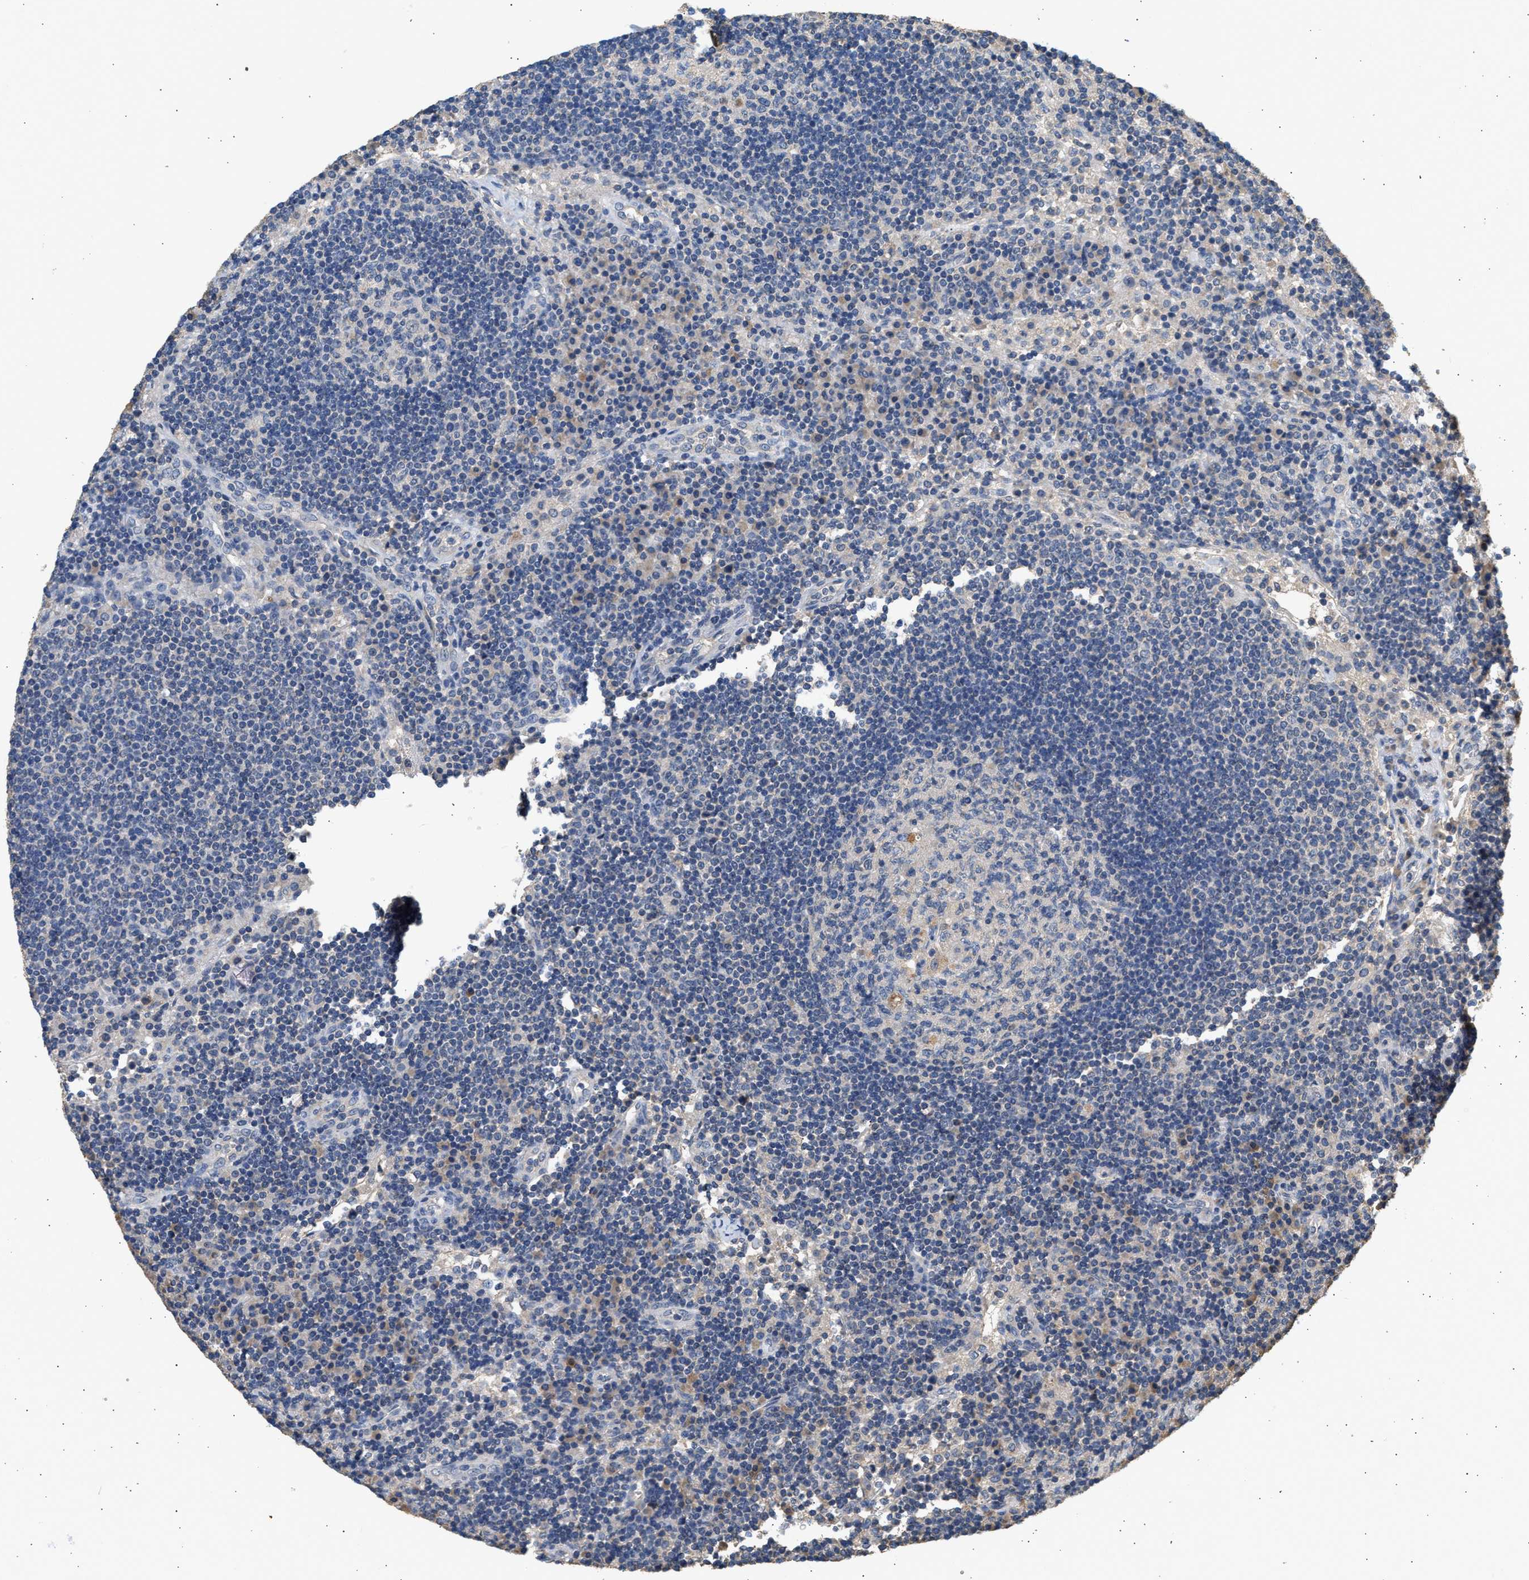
{"staining": {"intensity": "negative", "quantity": "none", "location": "none"}, "tissue": "lymph node", "cell_type": "Germinal center cells", "image_type": "normal", "snomed": [{"axis": "morphology", "description": "Normal tissue, NOS"}, {"axis": "topography", "description": "Lymph node"}], "caption": "IHC of benign human lymph node displays no staining in germinal center cells.", "gene": "WDR31", "patient": {"sex": "female", "age": 53}}